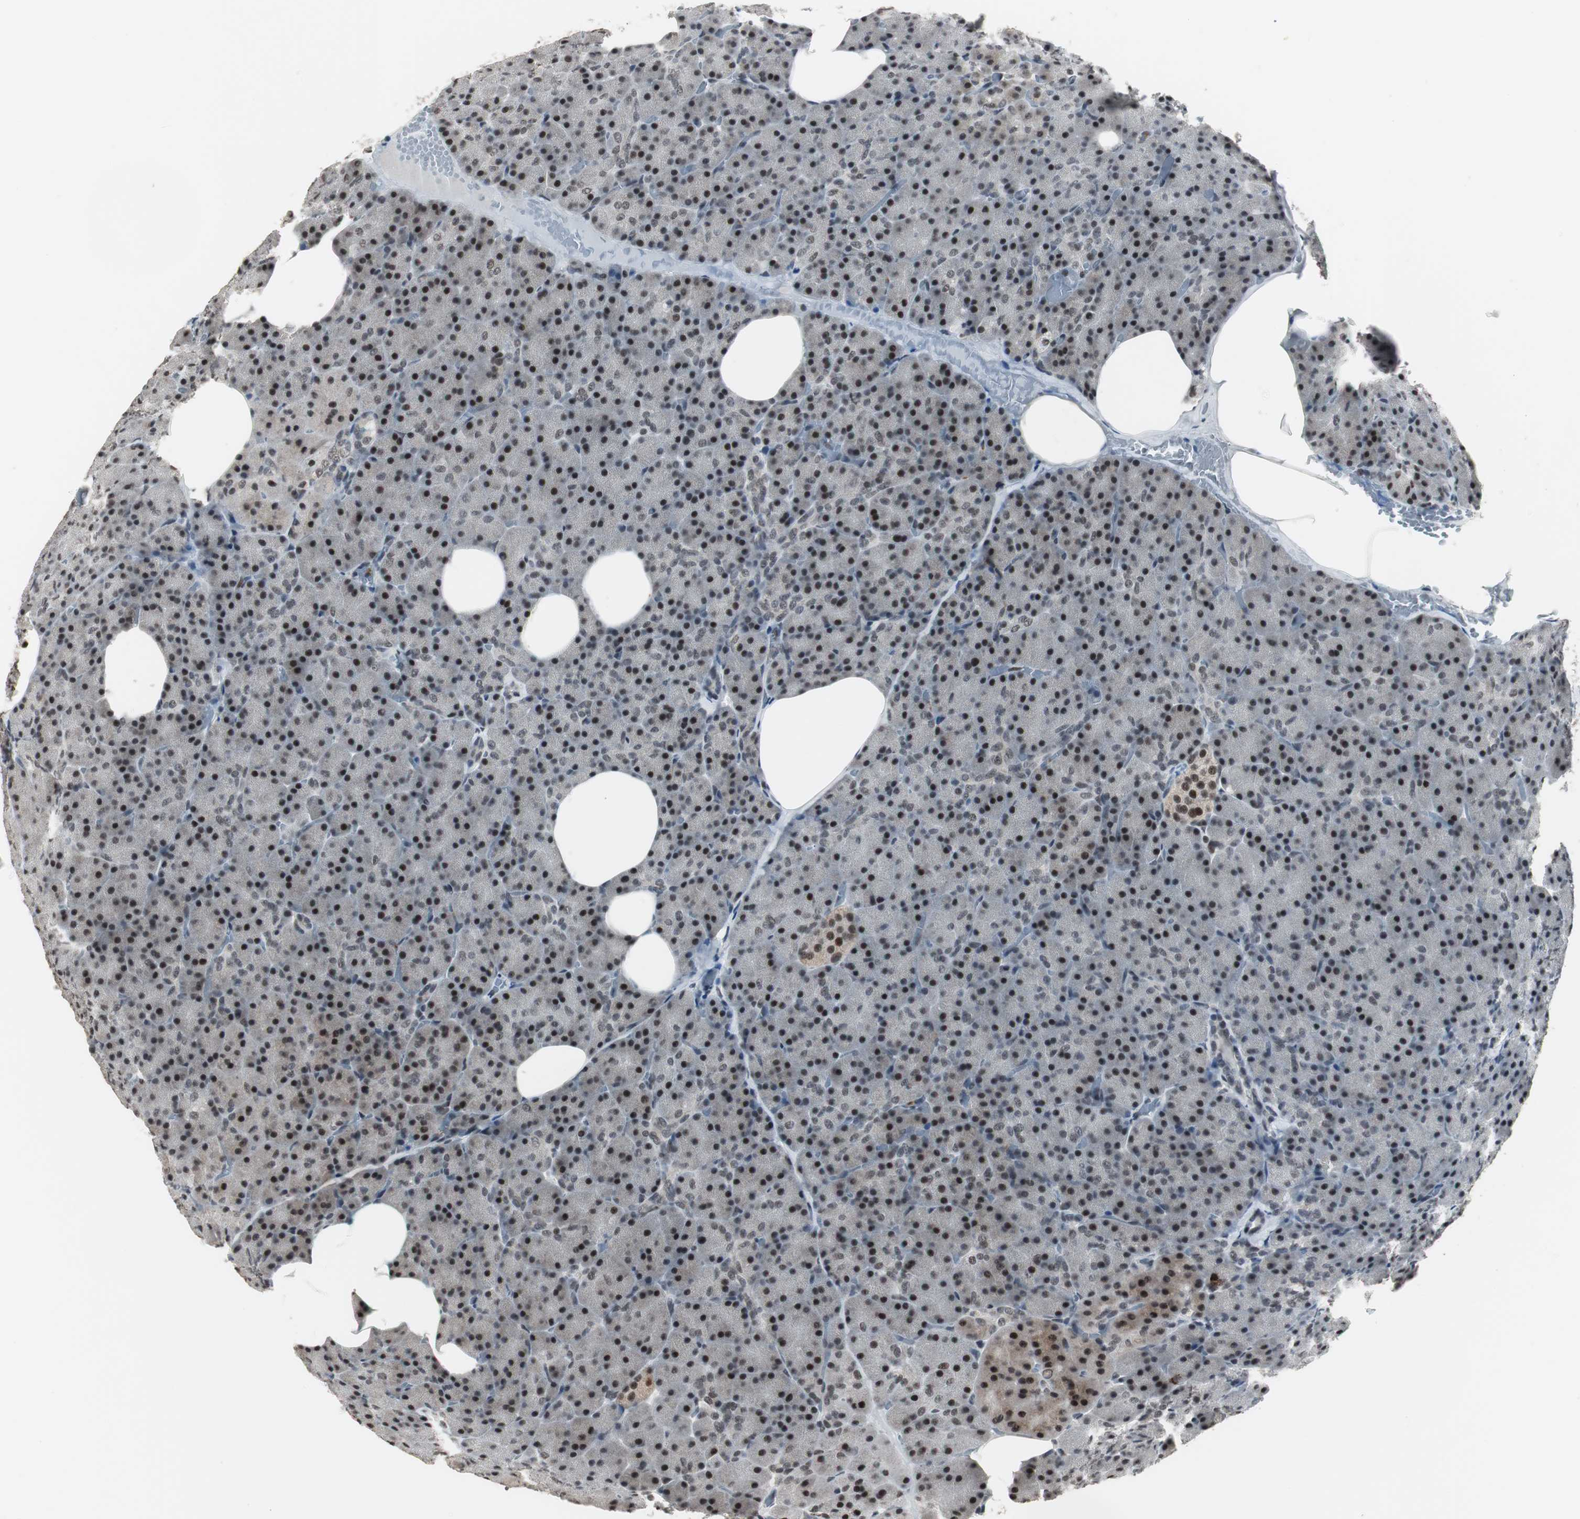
{"staining": {"intensity": "strong", "quantity": ">75%", "location": "nuclear"}, "tissue": "pancreas", "cell_type": "Exocrine glandular cells", "image_type": "normal", "snomed": [{"axis": "morphology", "description": "Normal tissue, NOS"}, {"axis": "topography", "description": "Pancreas"}], "caption": "An immunohistochemistry (IHC) histopathology image of normal tissue is shown. Protein staining in brown shows strong nuclear positivity in pancreas within exocrine glandular cells. The staining was performed using DAB, with brown indicating positive protein expression. Nuclei are stained blue with hematoxylin.", "gene": "CDK9", "patient": {"sex": "female", "age": 35}}